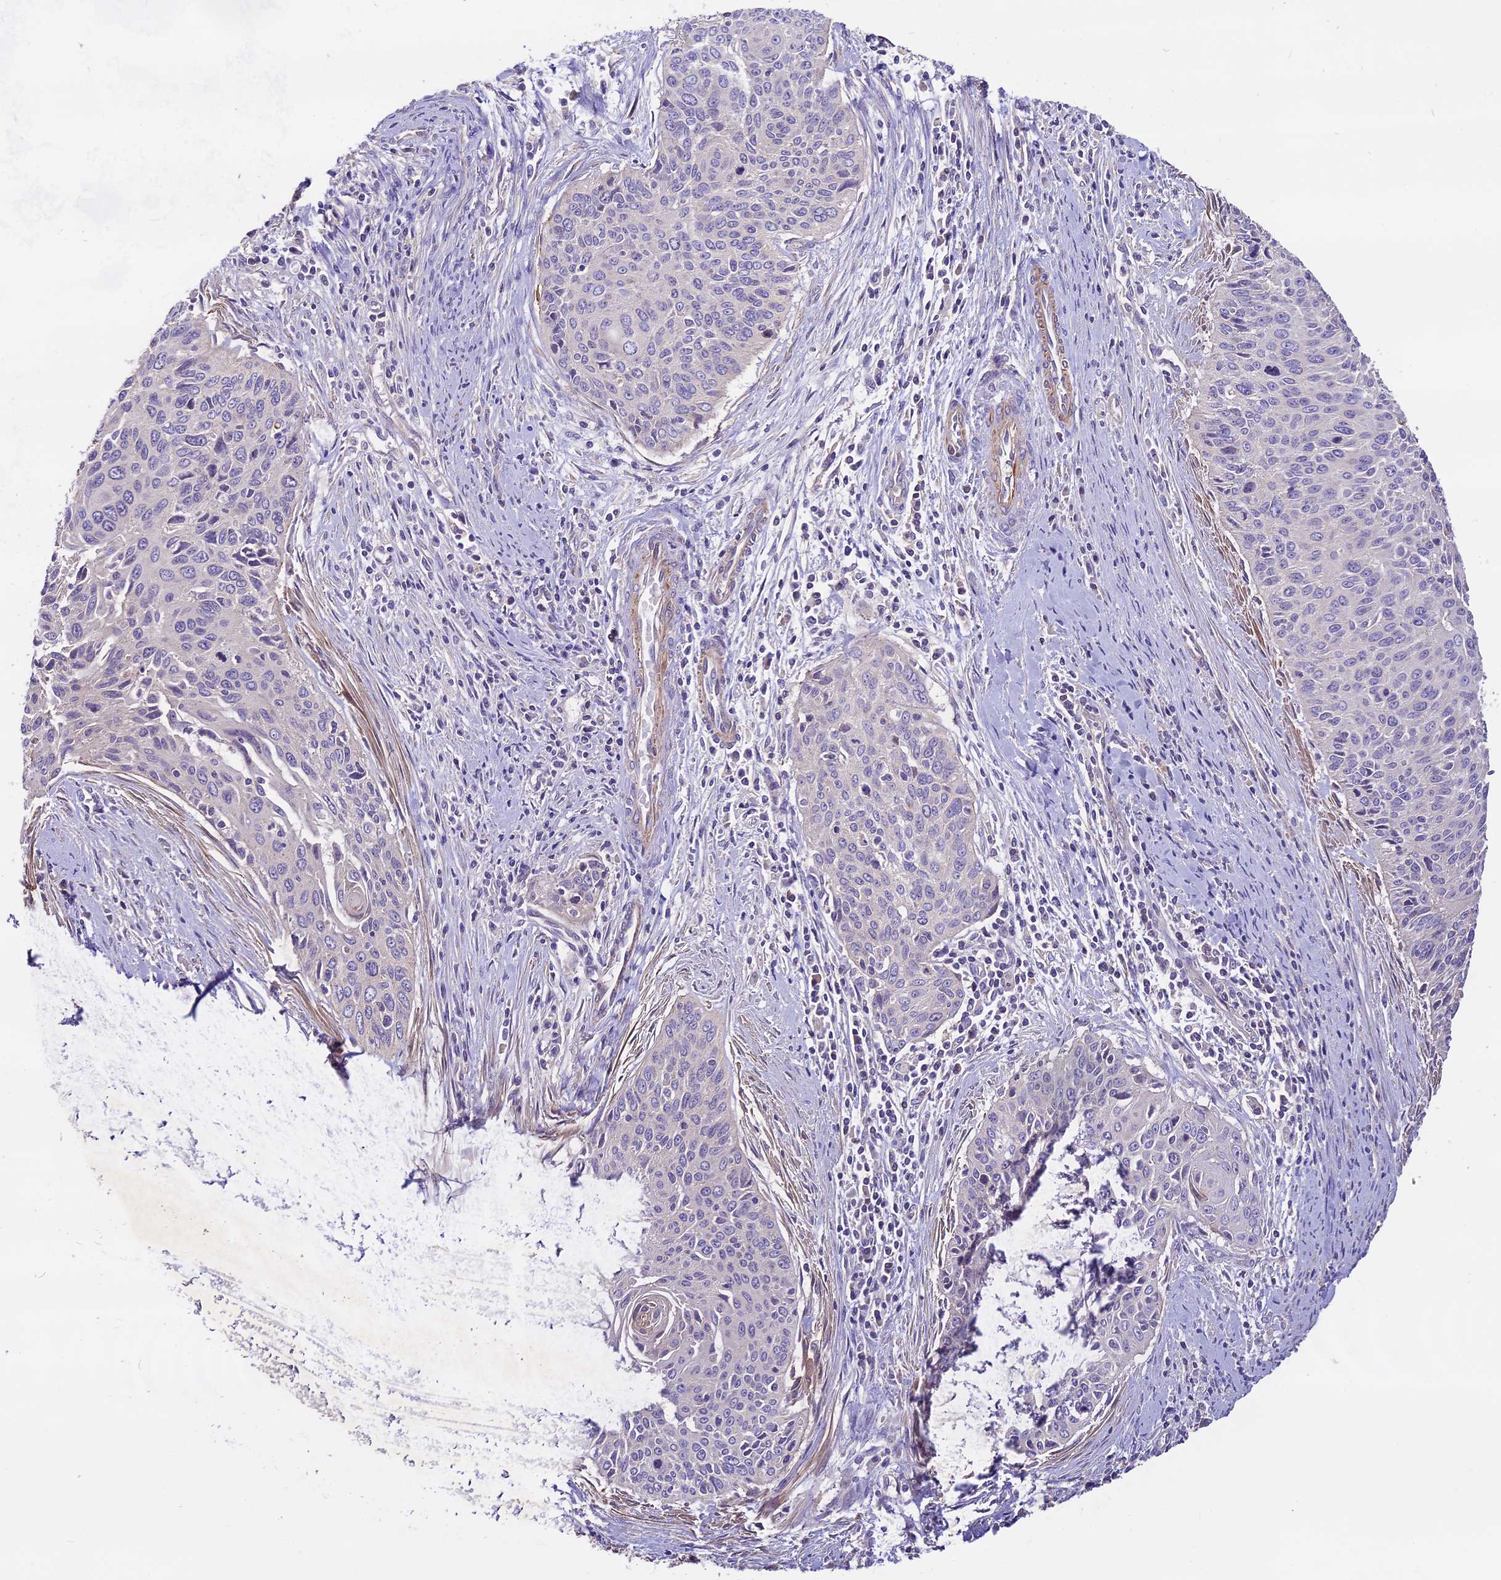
{"staining": {"intensity": "negative", "quantity": "none", "location": "none"}, "tissue": "cervical cancer", "cell_type": "Tumor cells", "image_type": "cancer", "snomed": [{"axis": "morphology", "description": "Squamous cell carcinoma, NOS"}, {"axis": "topography", "description": "Cervix"}], "caption": "An image of human cervical cancer (squamous cell carcinoma) is negative for staining in tumor cells.", "gene": "ANO3", "patient": {"sex": "female", "age": 55}}